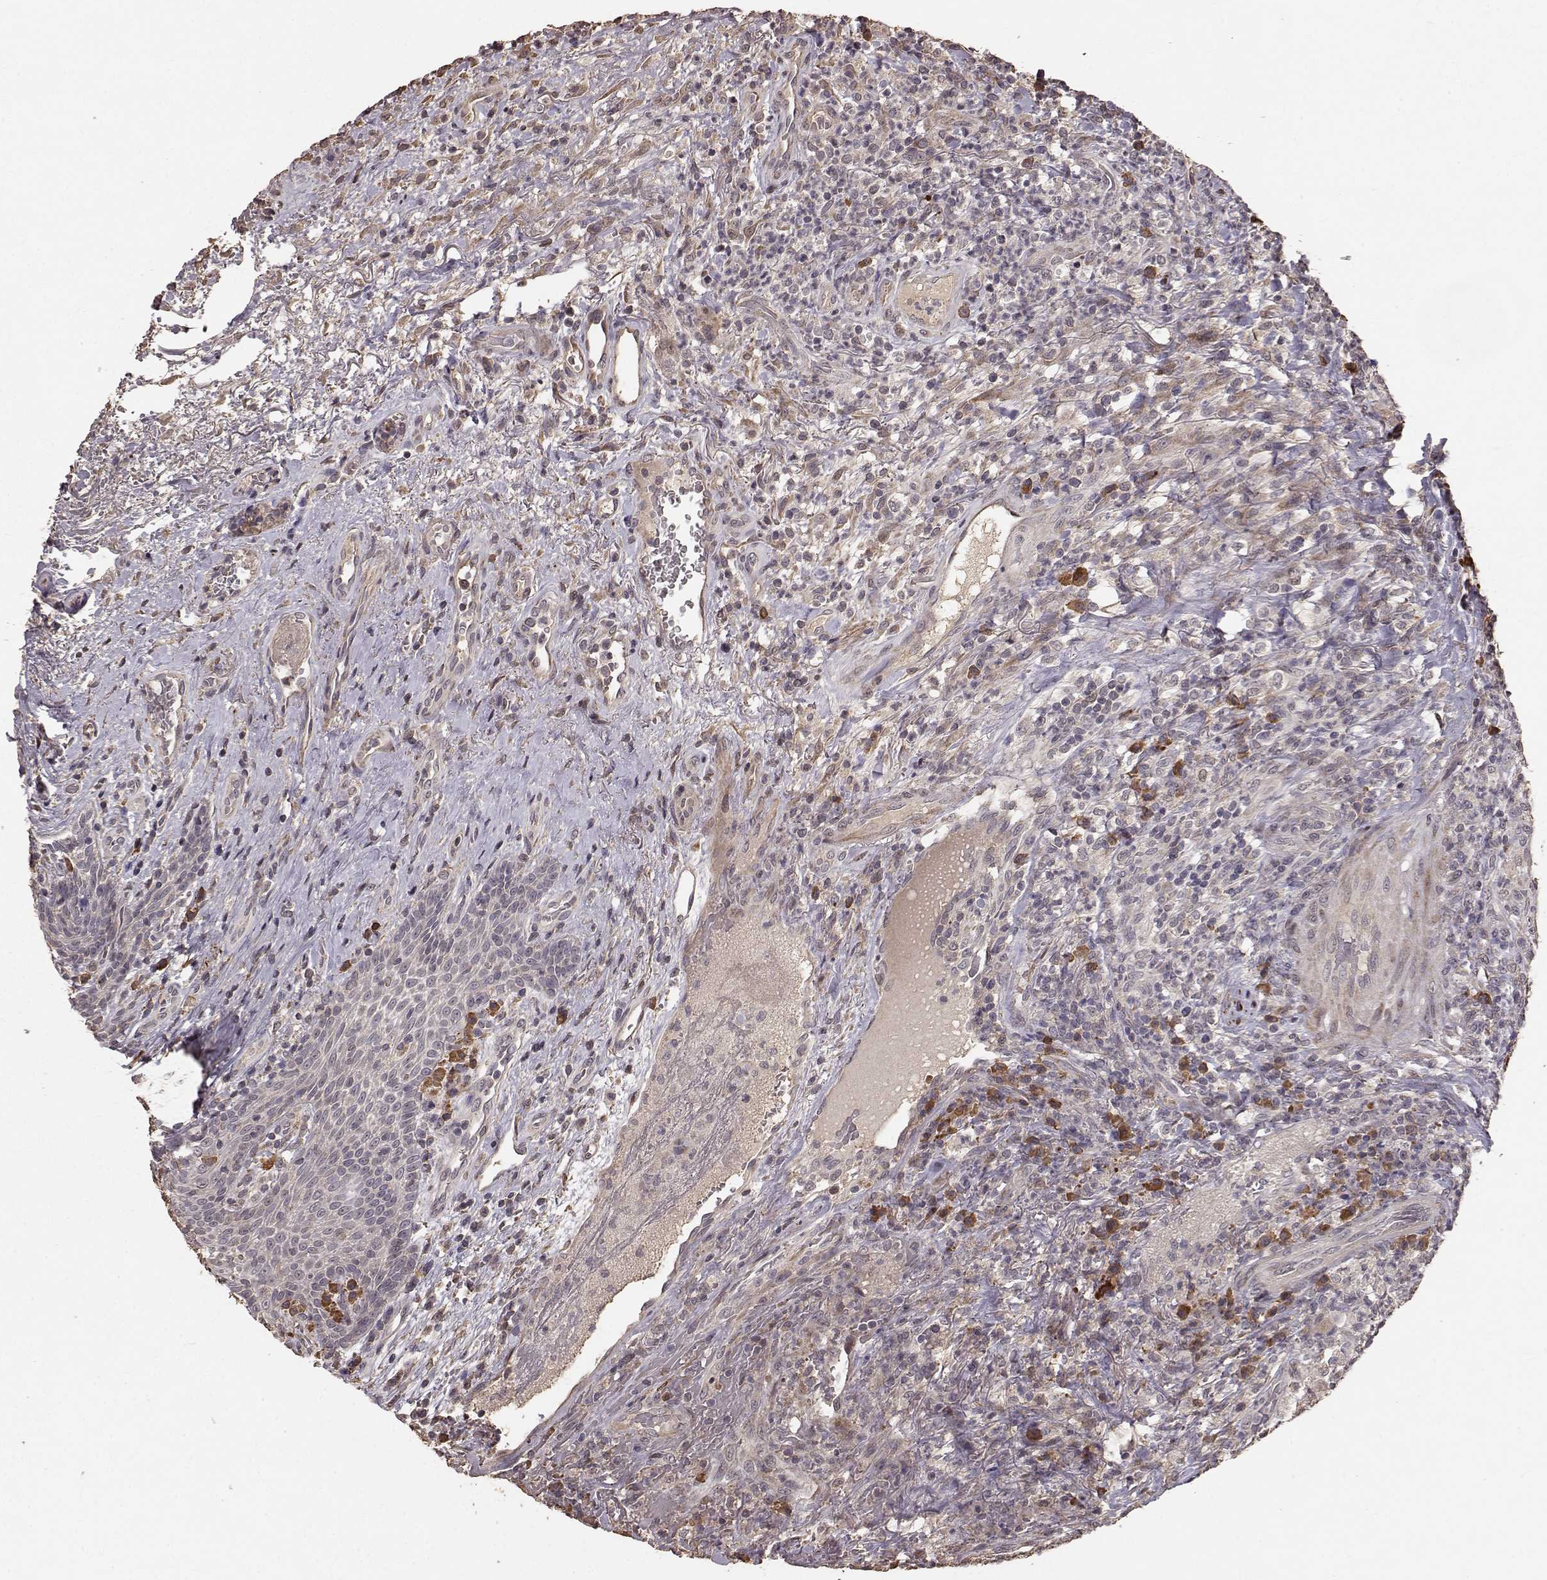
{"staining": {"intensity": "weak", "quantity": ">75%", "location": "cytoplasmic/membranous"}, "tissue": "head and neck cancer", "cell_type": "Tumor cells", "image_type": "cancer", "snomed": [{"axis": "morphology", "description": "Squamous cell carcinoma, NOS"}, {"axis": "topography", "description": "Head-Neck"}], "caption": "High-power microscopy captured an IHC histopathology image of head and neck cancer, revealing weak cytoplasmic/membranous positivity in about >75% of tumor cells.", "gene": "USP15", "patient": {"sex": "male", "age": 69}}